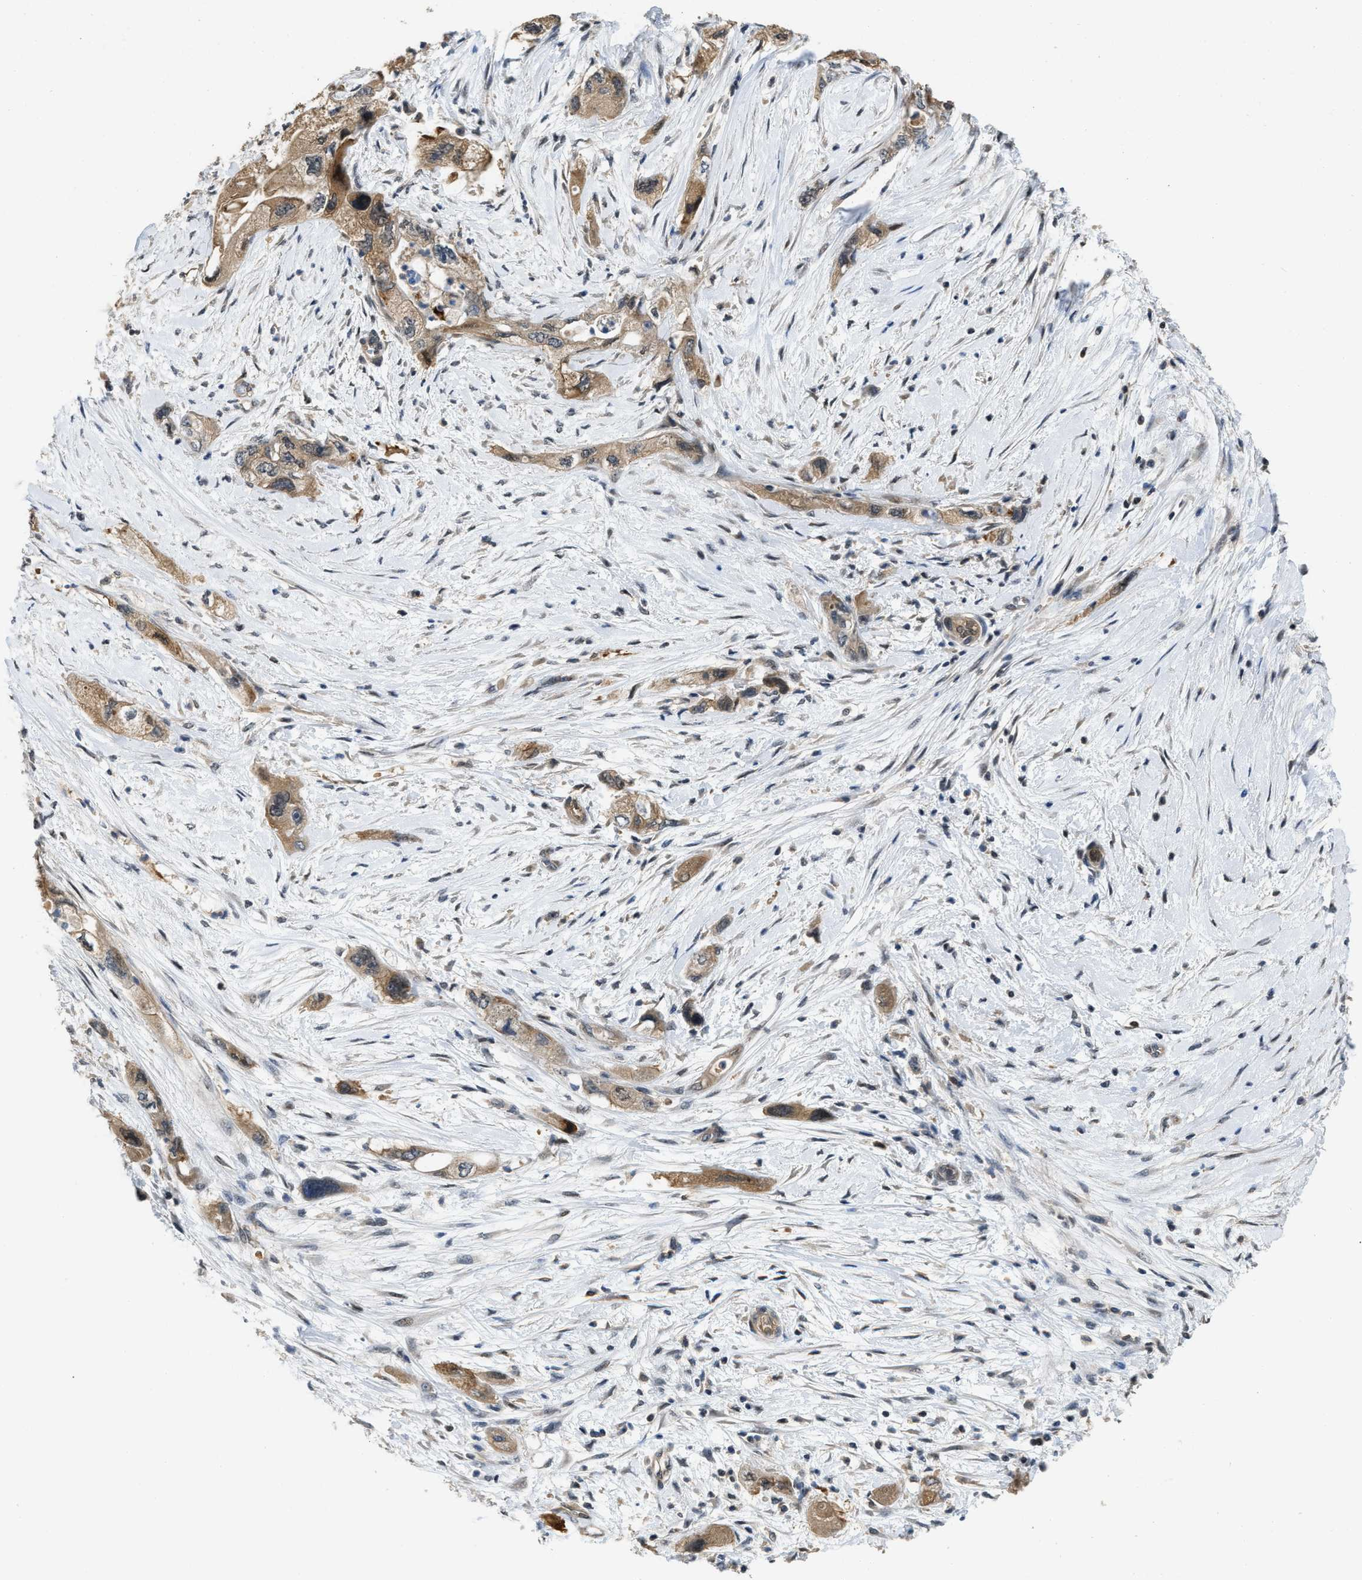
{"staining": {"intensity": "moderate", "quantity": "25%-75%", "location": "cytoplasmic/membranous"}, "tissue": "pancreatic cancer", "cell_type": "Tumor cells", "image_type": "cancer", "snomed": [{"axis": "morphology", "description": "Adenocarcinoma, NOS"}, {"axis": "topography", "description": "Pancreas"}], "caption": "A histopathology image of pancreatic cancer stained for a protein exhibits moderate cytoplasmic/membranous brown staining in tumor cells.", "gene": "TES", "patient": {"sex": "female", "age": 73}}